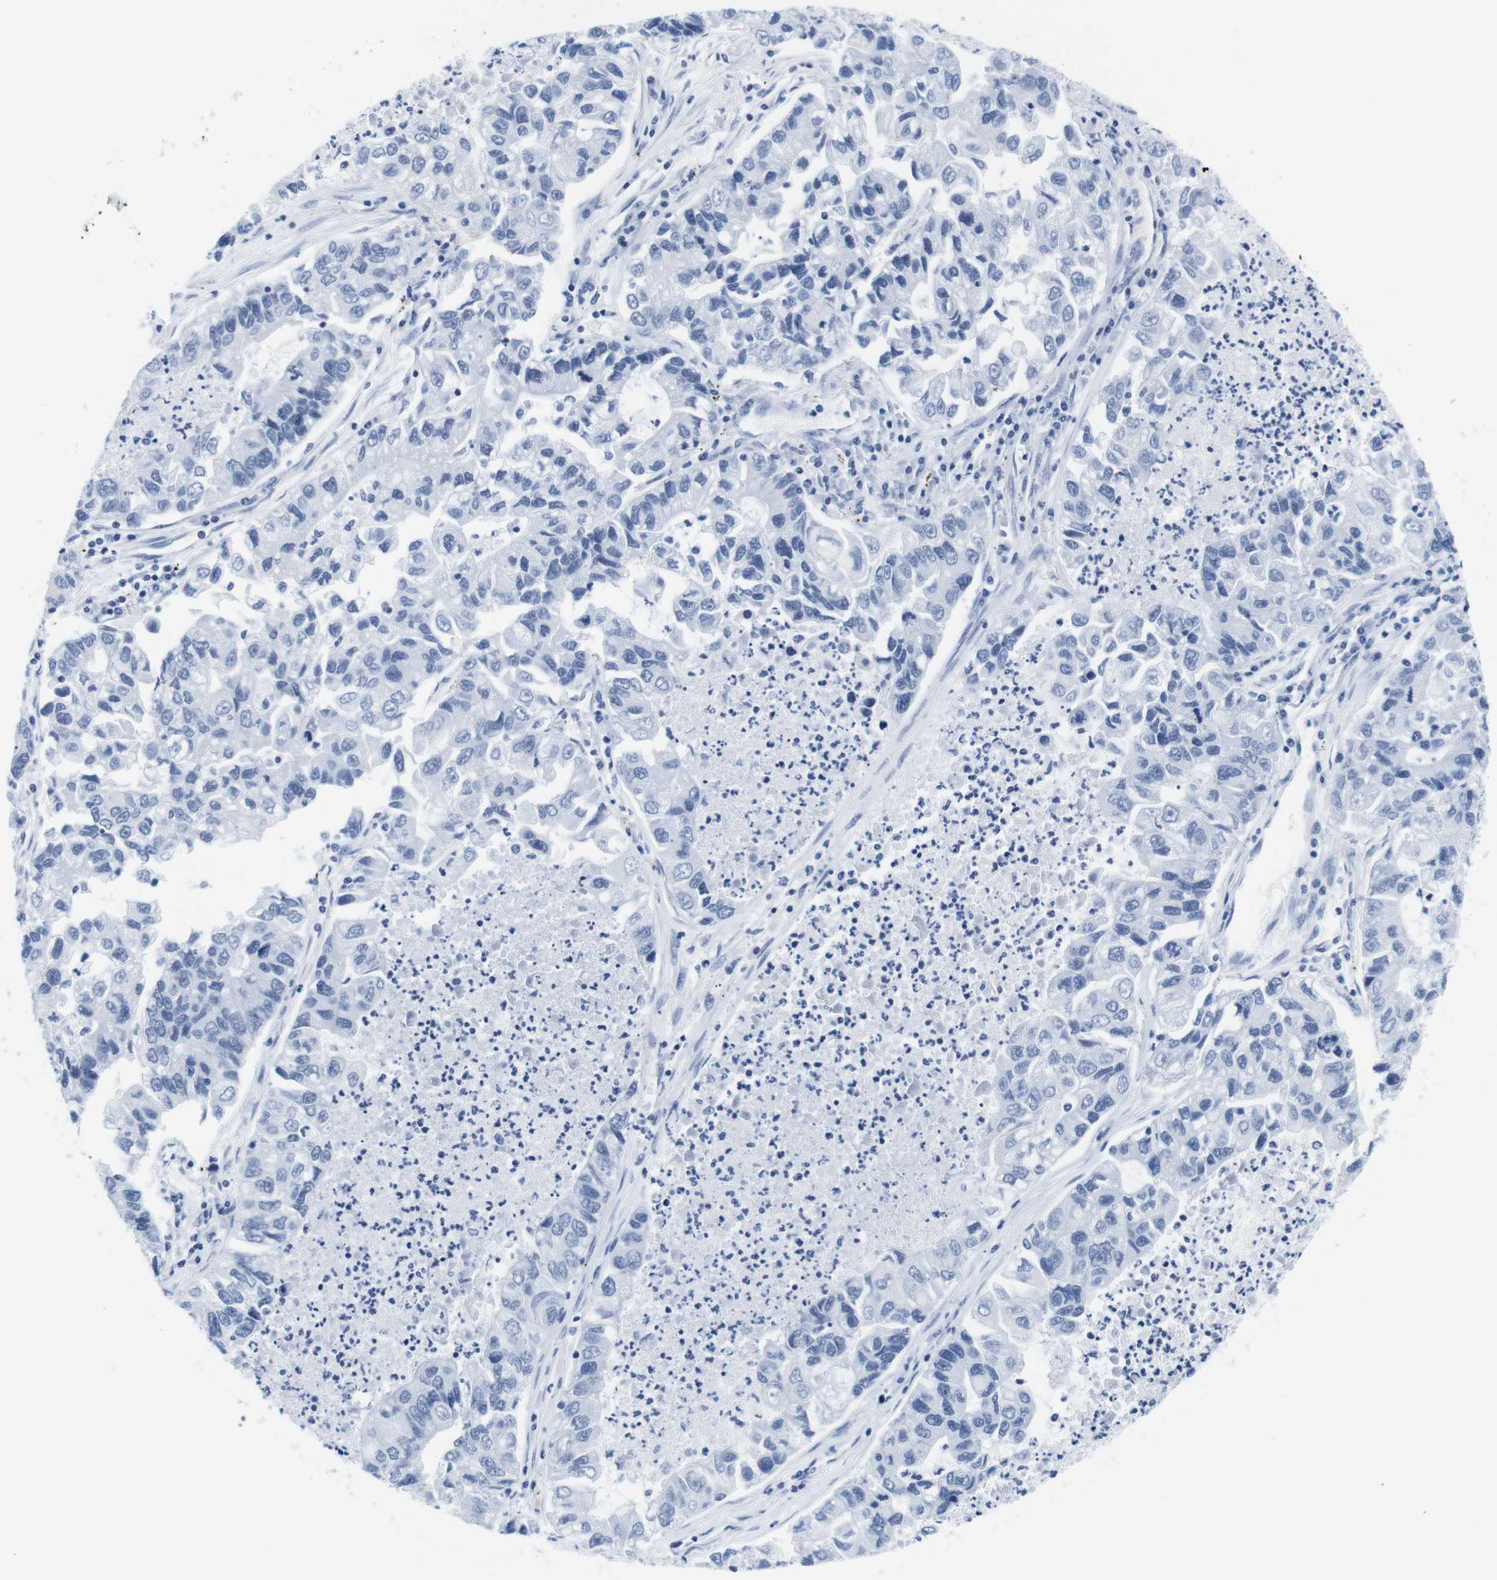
{"staining": {"intensity": "negative", "quantity": "none", "location": "none"}, "tissue": "lung cancer", "cell_type": "Tumor cells", "image_type": "cancer", "snomed": [{"axis": "morphology", "description": "Adenocarcinoma, NOS"}, {"axis": "topography", "description": "Lung"}], "caption": "This is an IHC image of human lung cancer. There is no positivity in tumor cells.", "gene": "IFI16", "patient": {"sex": "female", "age": 51}}